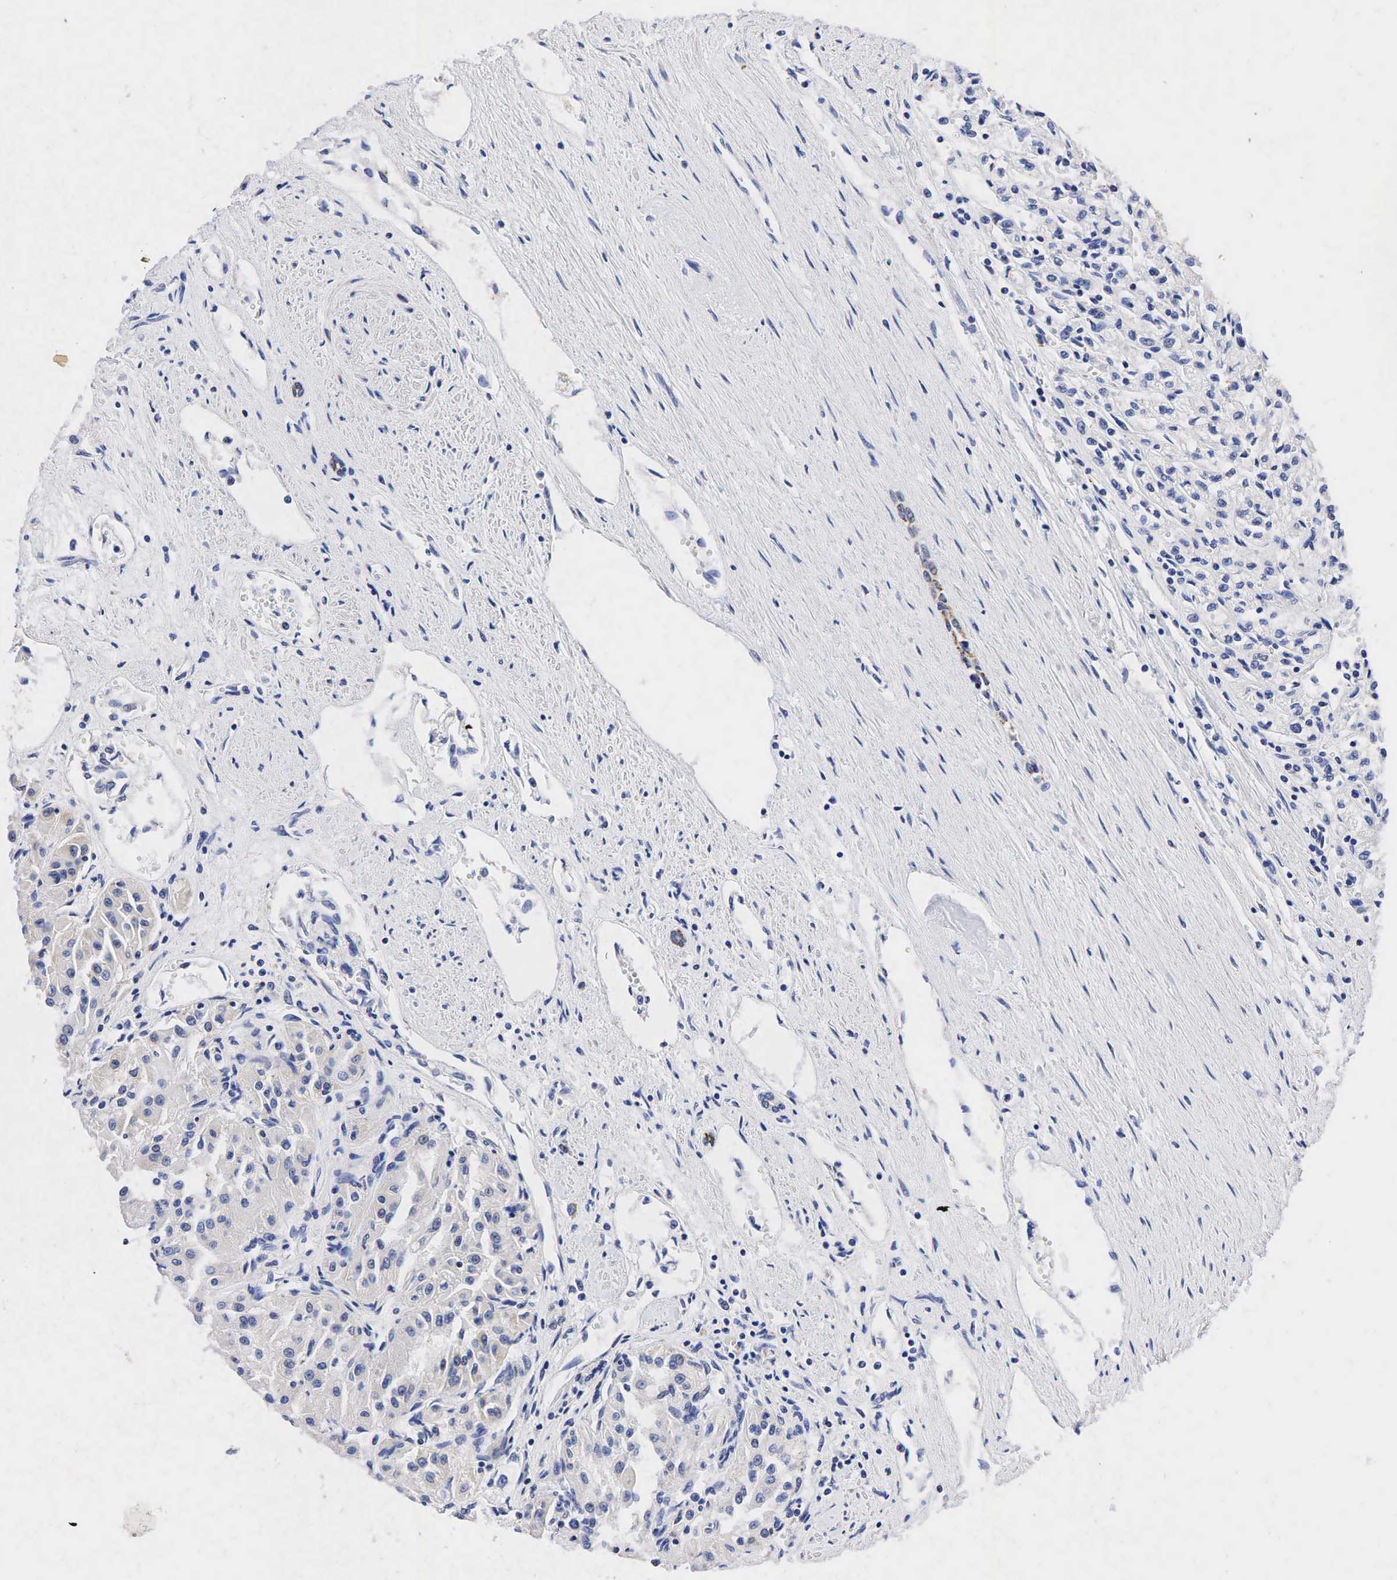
{"staining": {"intensity": "weak", "quantity": "<25%", "location": "cytoplasmic/membranous"}, "tissue": "renal cancer", "cell_type": "Tumor cells", "image_type": "cancer", "snomed": [{"axis": "morphology", "description": "Adenocarcinoma, NOS"}, {"axis": "topography", "description": "Kidney"}], "caption": "The photomicrograph reveals no significant expression in tumor cells of renal adenocarcinoma.", "gene": "SYP", "patient": {"sex": "male", "age": 78}}